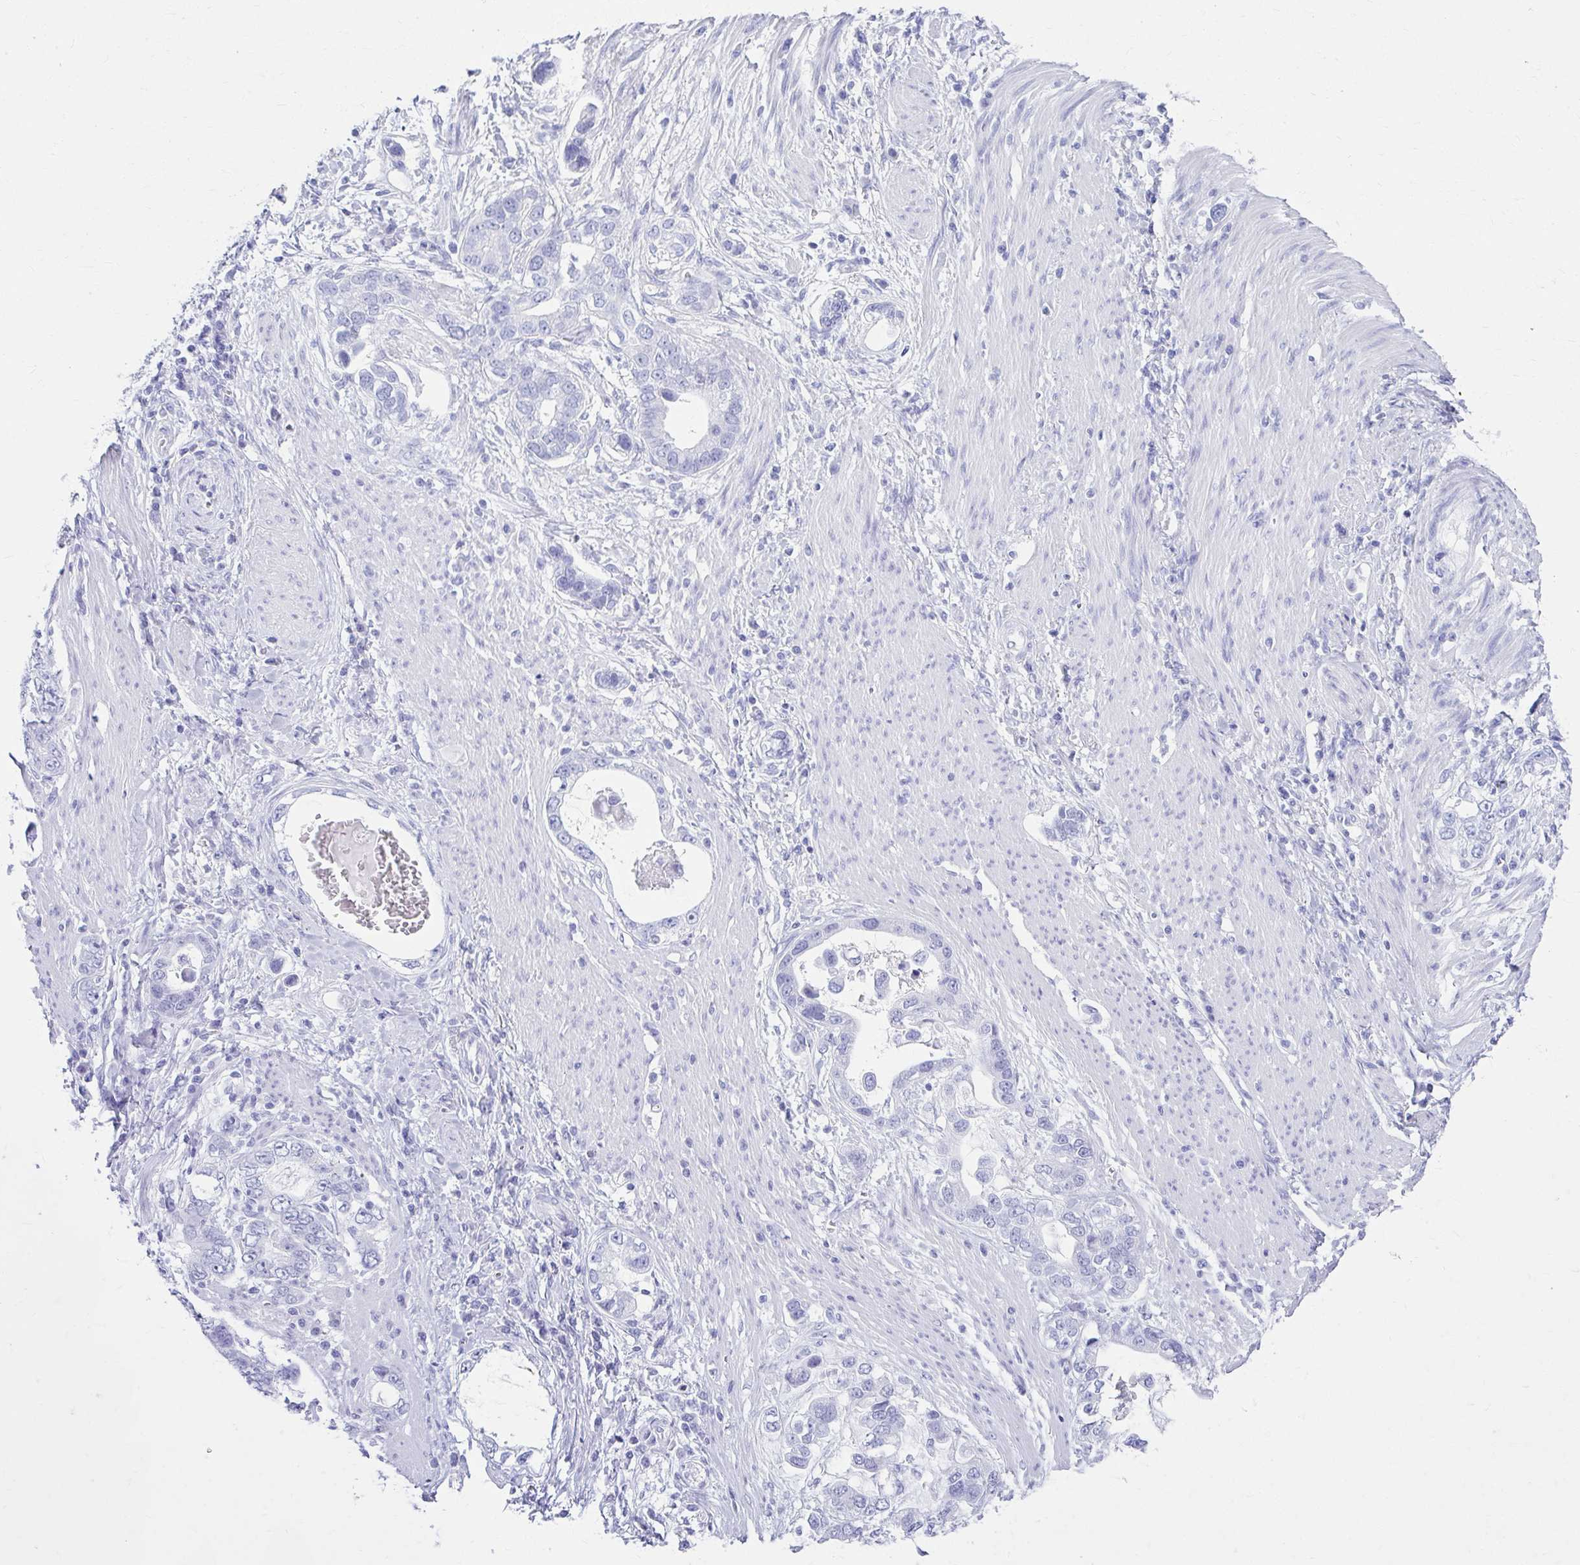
{"staining": {"intensity": "negative", "quantity": "none", "location": "none"}, "tissue": "stomach cancer", "cell_type": "Tumor cells", "image_type": "cancer", "snomed": [{"axis": "morphology", "description": "Adenocarcinoma, NOS"}, {"axis": "topography", "description": "Stomach, lower"}], "caption": "IHC of stomach cancer demonstrates no staining in tumor cells.", "gene": "ATP4B", "patient": {"sex": "female", "age": 93}}